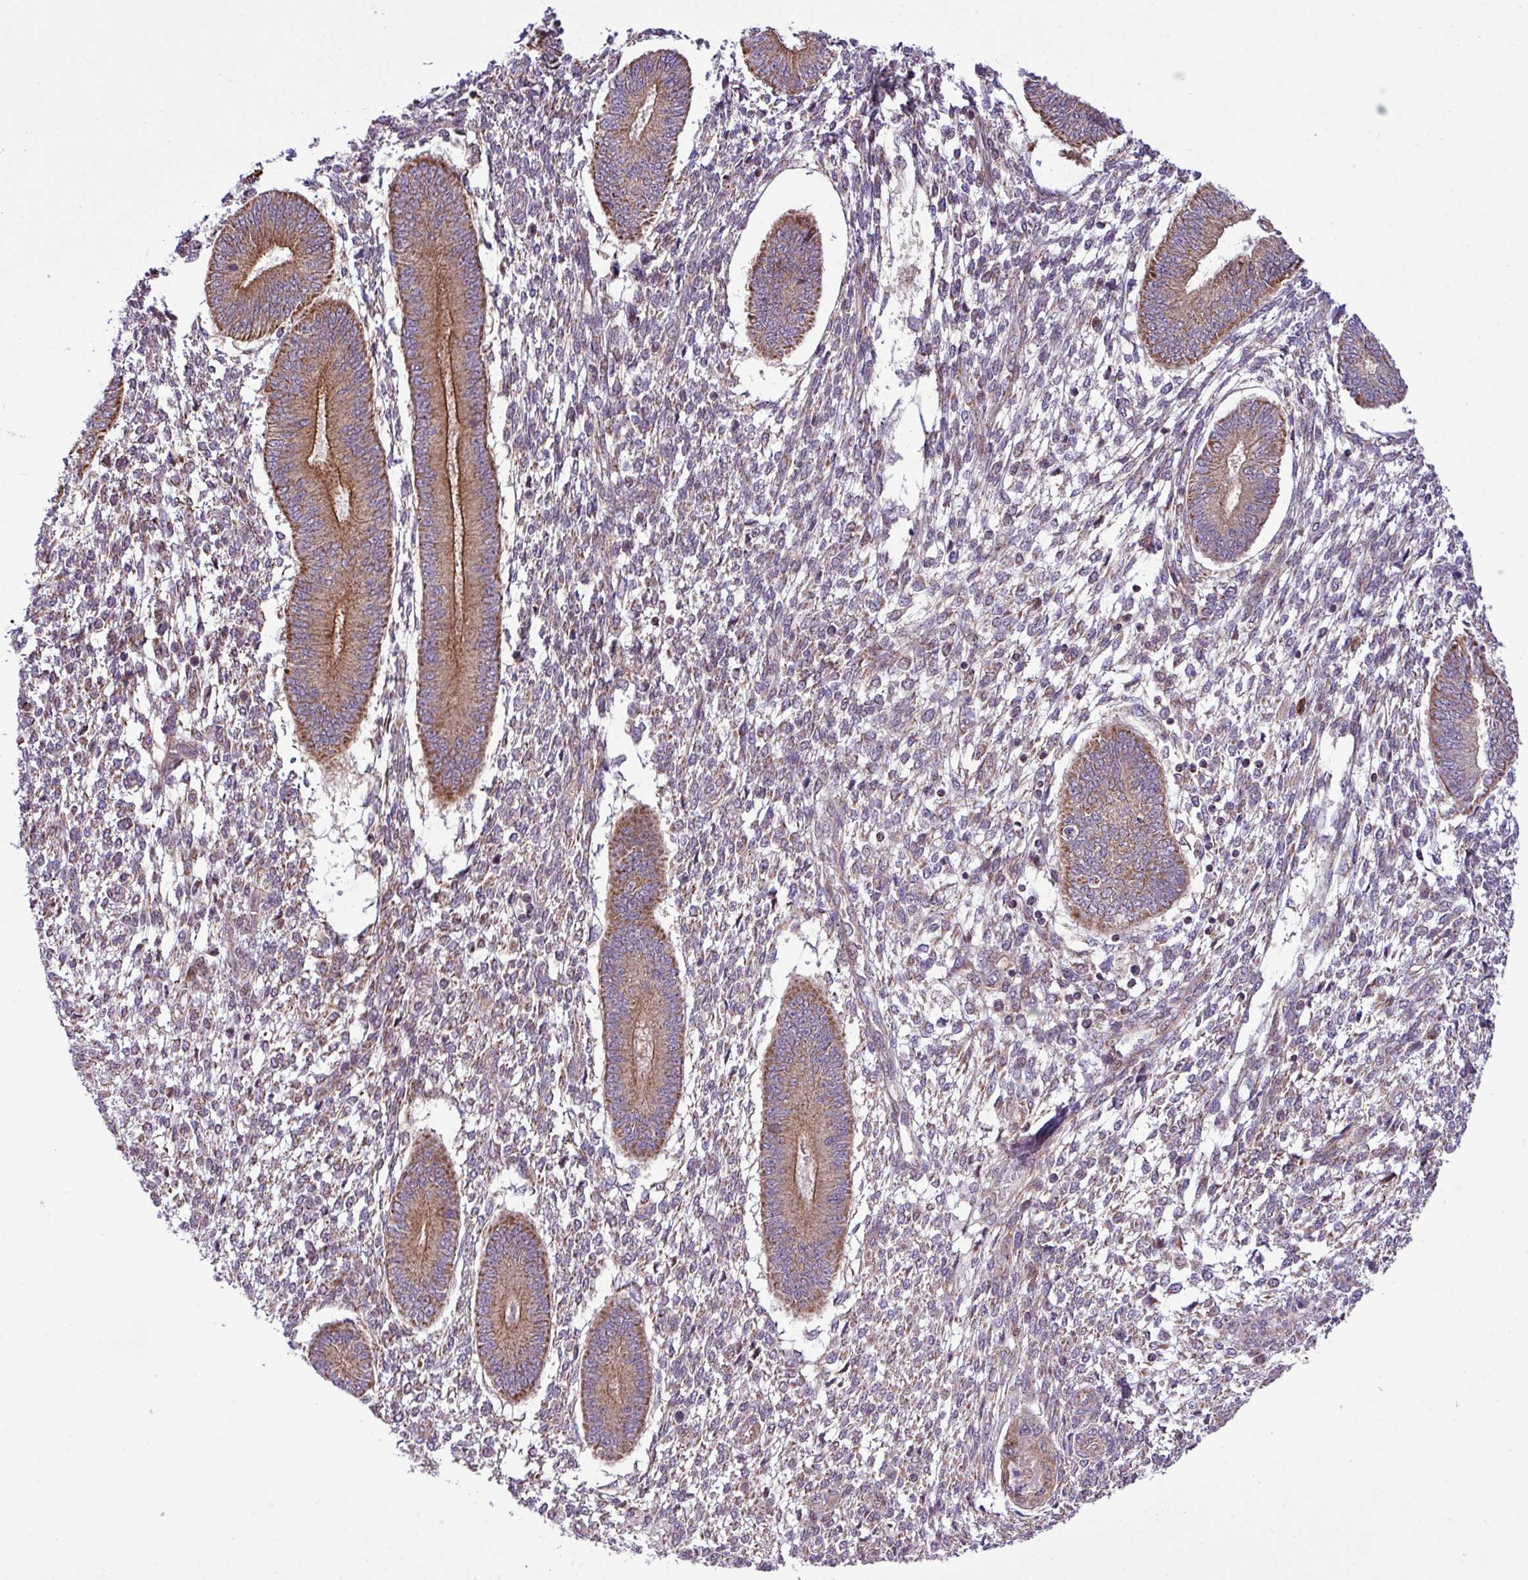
{"staining": {"intensity": "weak", "quantity": "25%-75%", "location": "cytoplasmic/membranous"}, "tissue": "endometrium", "cell_type": "Cells in endometrial stroma", "image_type": "normal", "snomed": [{"axis": "morphology", "description": "Normal tissue, NOS"}, {"axis": "topography", "description": "Endometrium"}], "caption": "Human endometrium stained with a brown dye exhibits weak cytoplasmic/membranous positive staining in about 25%-75% of cells in endometrial stroma.", "gene": "B3GNT9", "patient": {"sex": "female", "age": 49}}